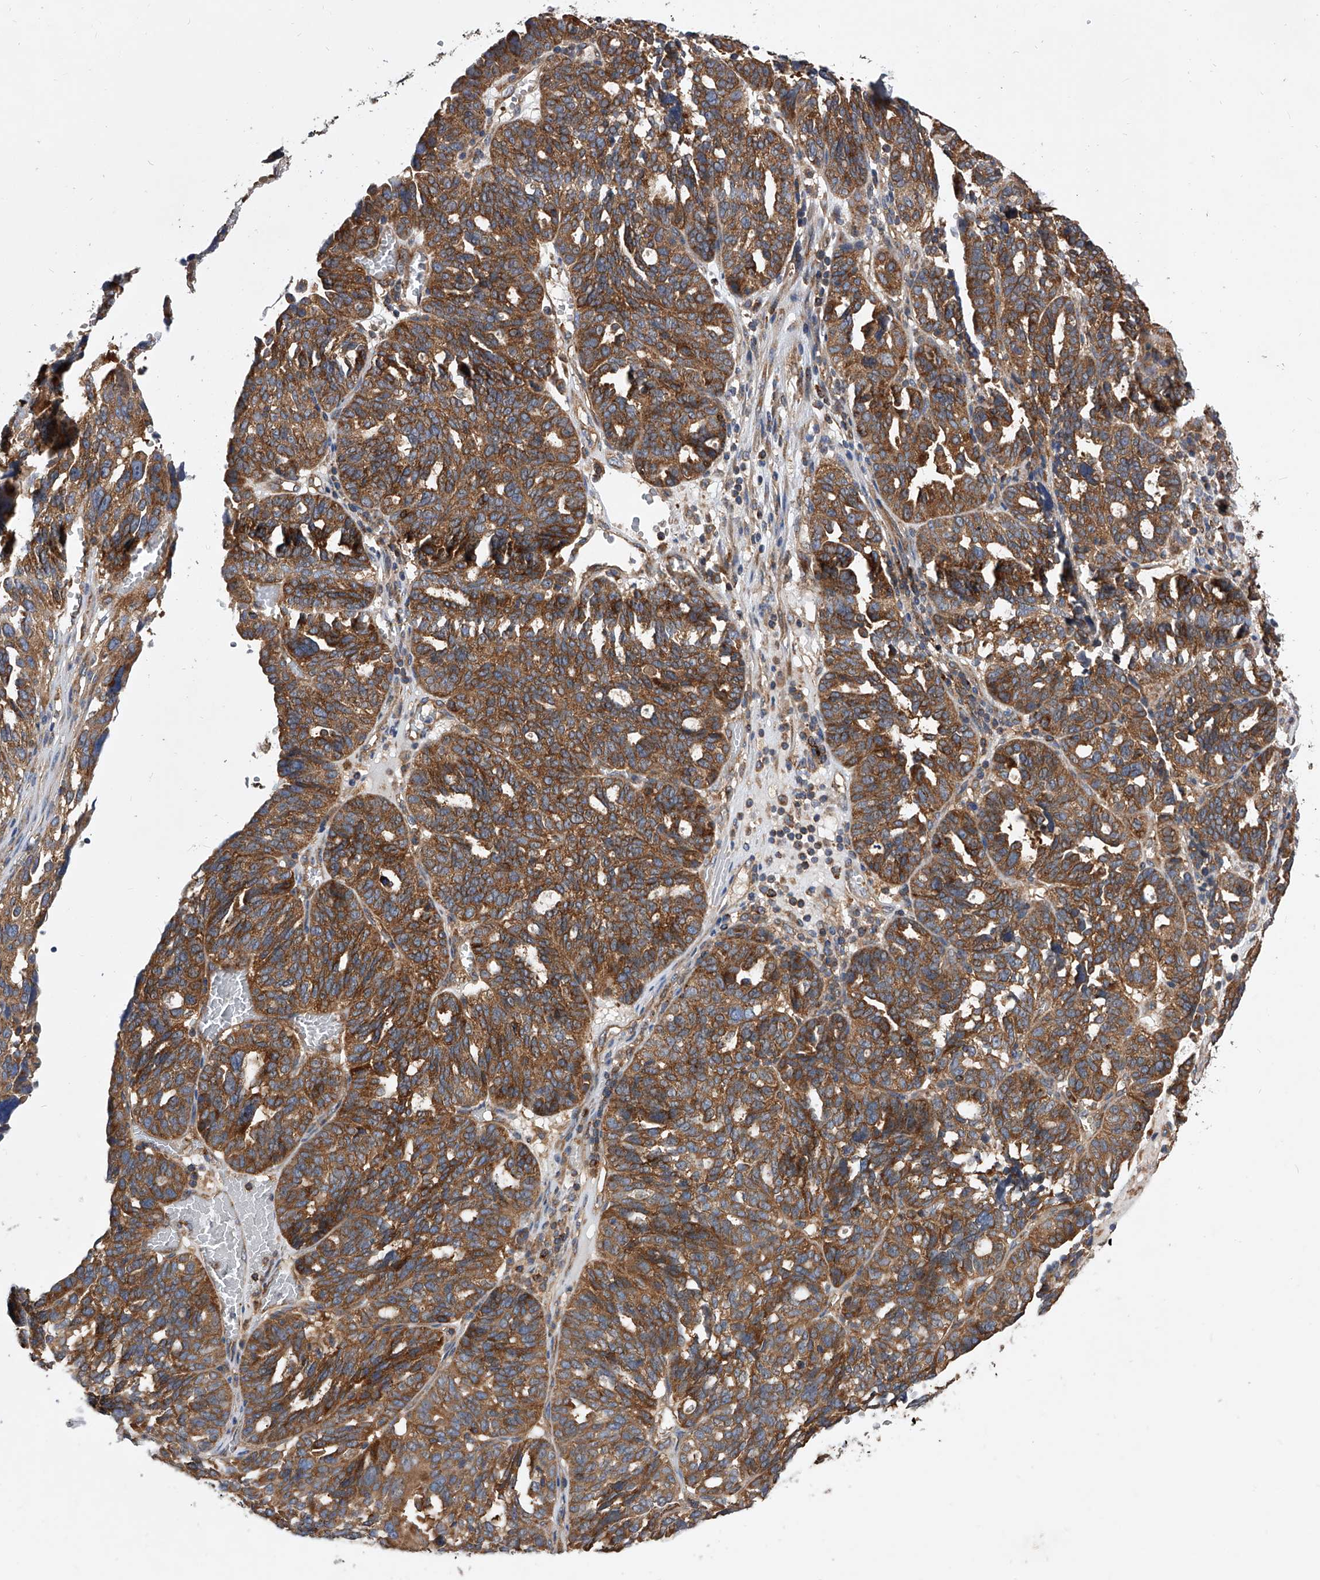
{"staining": {"intensity": "moderate", "quantity": ">75%", "location": "cytoplasmic/membranous"}, "tissue": "ovarian cancer", "cell_type": "Tumor cells", "image_type": "cancer", "snomed": [{"axis": "morphology", "description": "Cystadenocarcinoma, serous, NOS"}, {"axis": "topography", "description": "Ovary"}], "caption": "IHC photomicrograph of human ovarian cancer (serous cystadenocarcinoma) stained for a protein (brown), which exhibits medium levels of moderate cytoplasmic/membranous positivity in approximately >75% of tumor cells.", "gene": "CFAP410", "patient": {"sex": "female", "age": 59}}